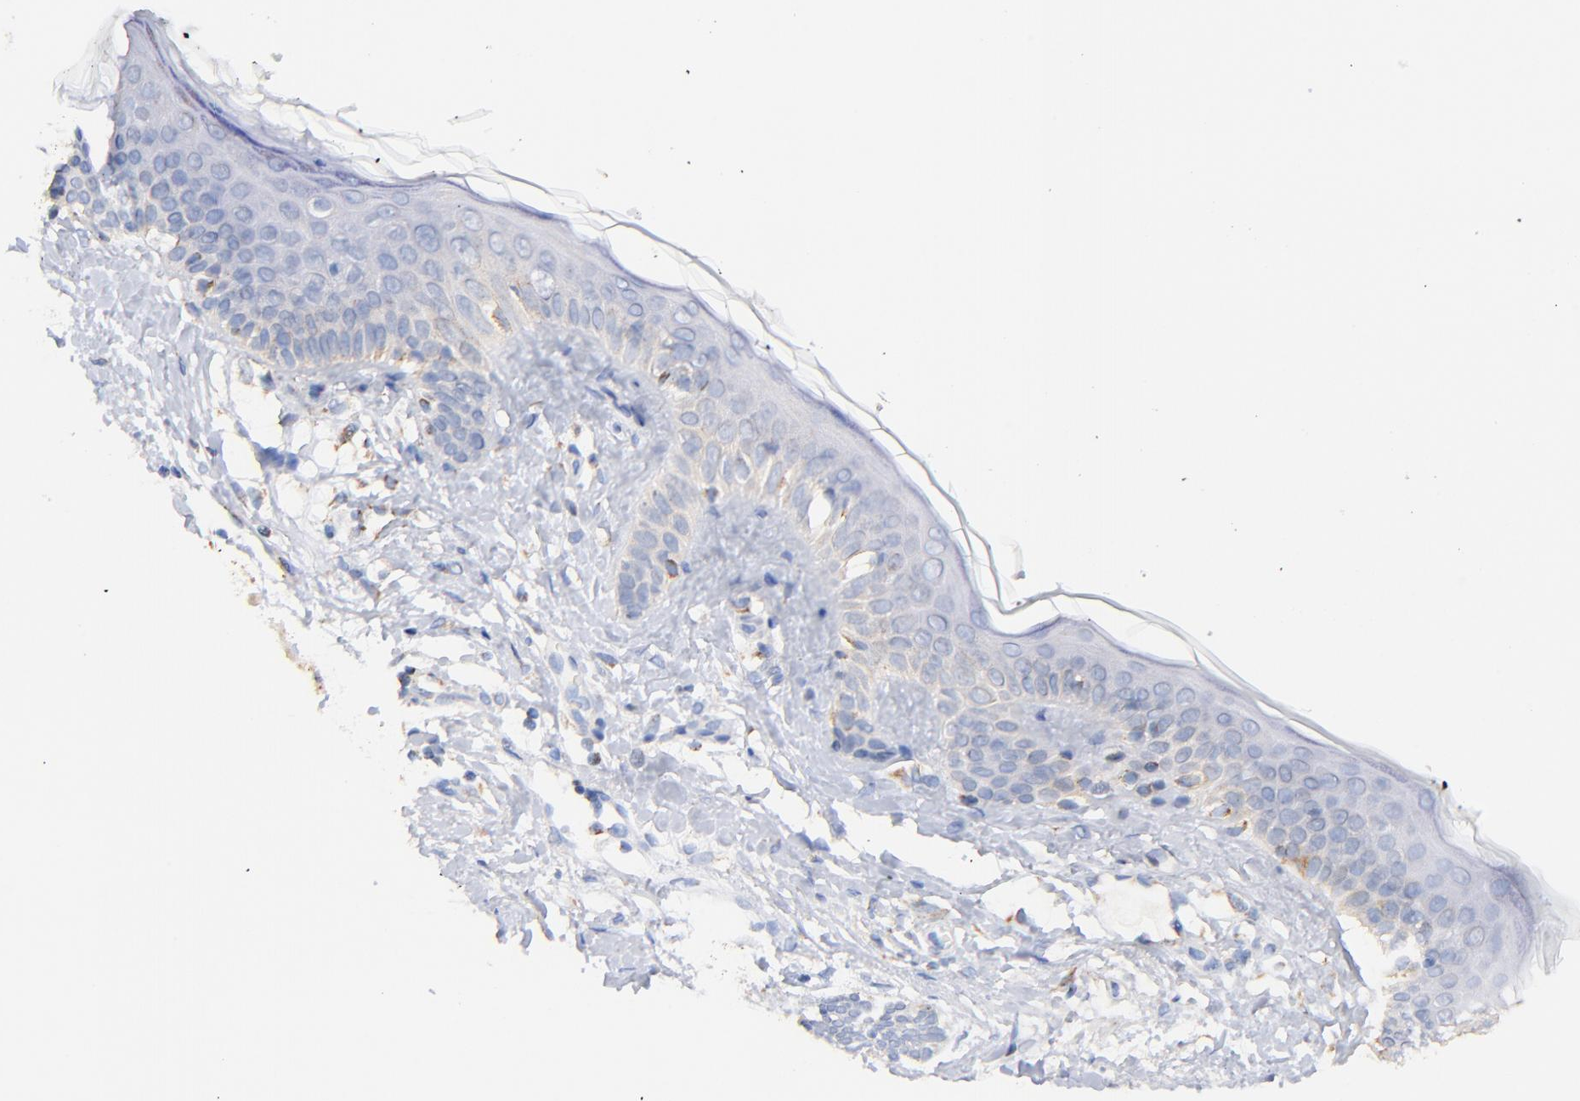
{"staining": {"intensity": "weak", "quantity": "<25%", "location": "cytoplasmic/membranous"}, "tissue": "skin cancer", "cell_type": "Tumor cells", "image_type": "cancer", "snomed": [{"axis": "morphology", "description": "Normal tissue, NOS"}, {"axis": "morphology", "description": "Basal cell carcinoma"}, {"axis": "topography", "description": "Skin"}], "caption": "DAB immunohistochemical staining of human skin cancer reveals no significant positivity in tumor cells.", "gene": "ATP5F1D", "patient": {"sex": "male", "age": 63}}